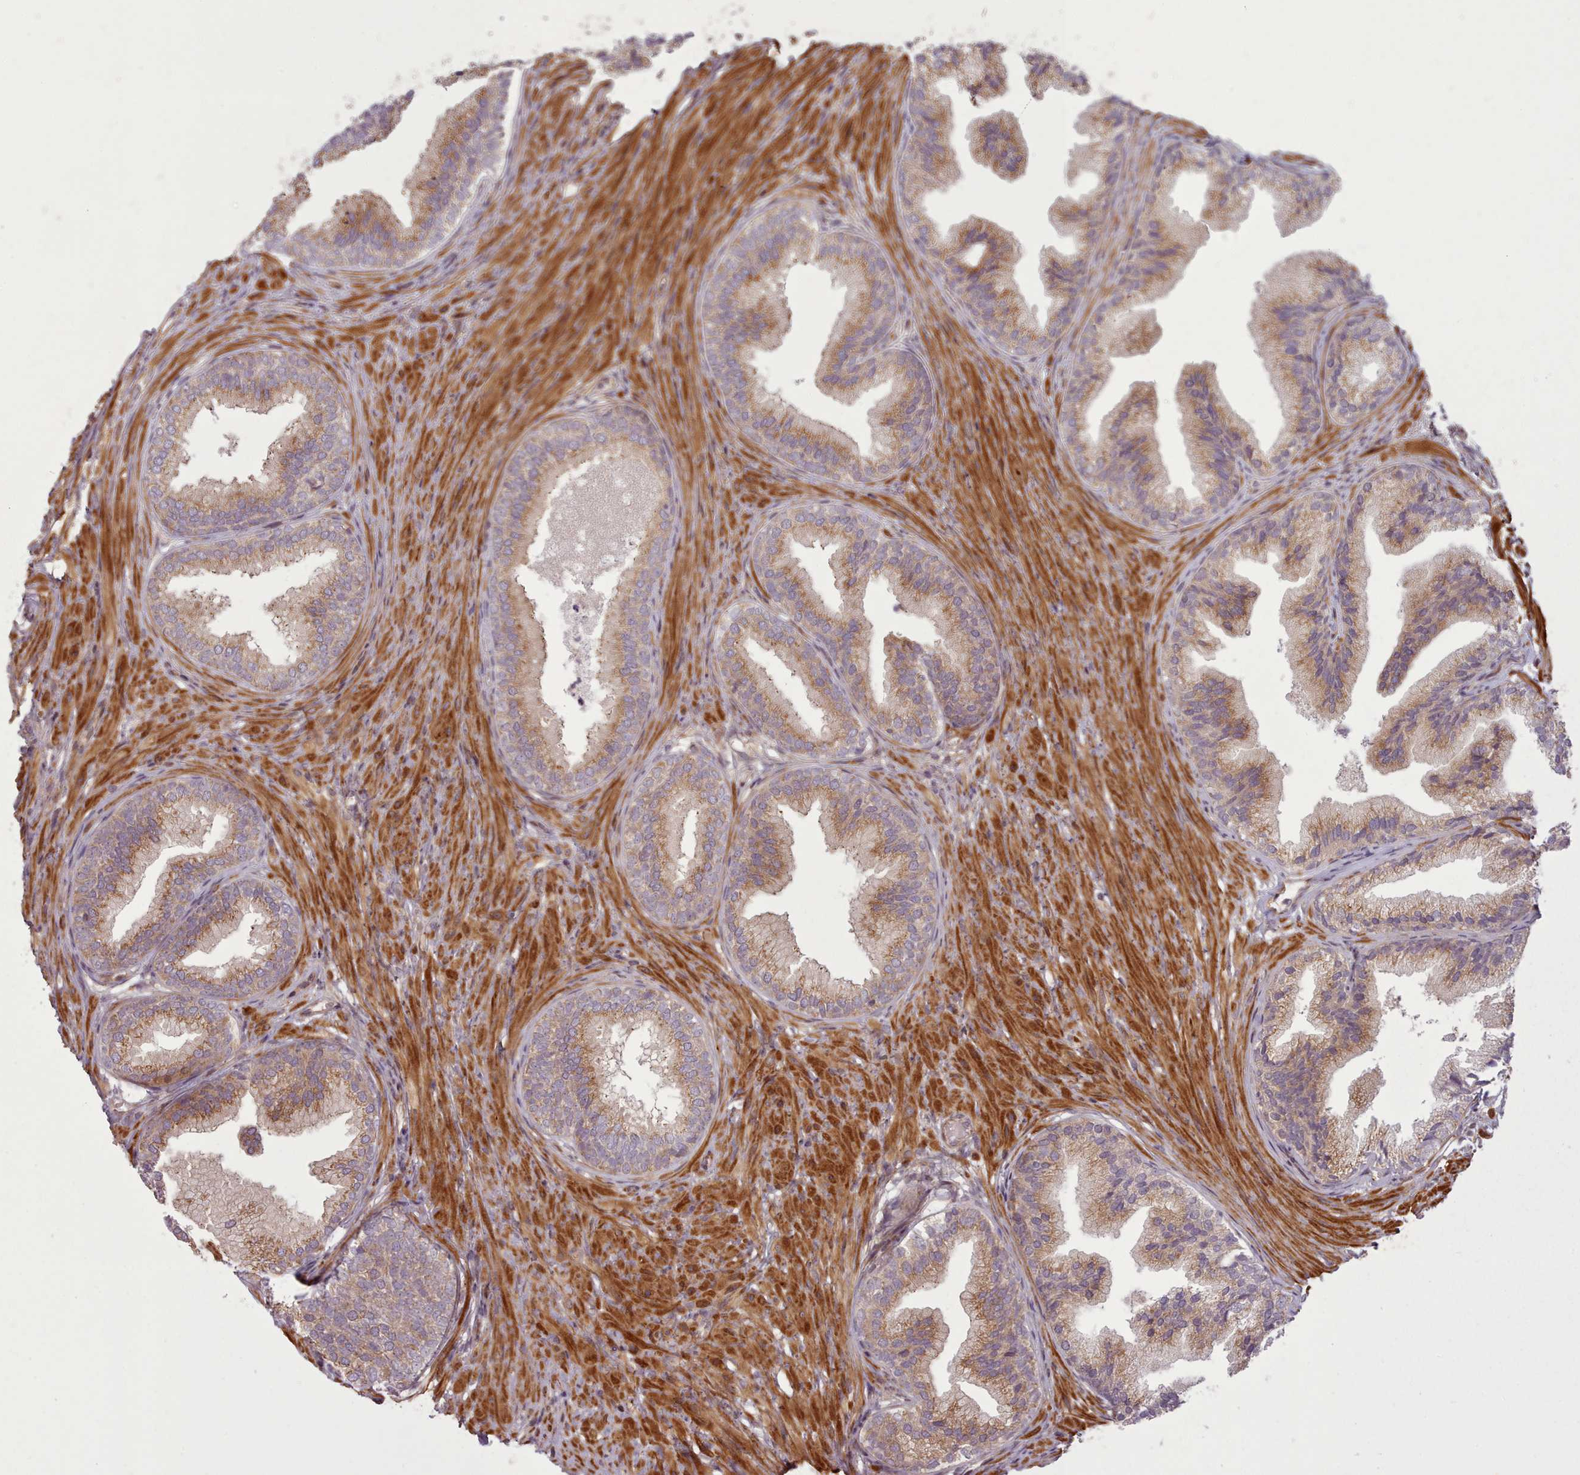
{"staining": {"intensity": "moderate", "quantity": ">75%", "location": "cytoplasmic/membranous"}, "tissue": "prostate", "cell_type": "Glandular cells", "image_type": "normal", "snomed": [{"axis": "morphology", "description": "Normal tissue, NOS"}, {"axis": "topography", "description": "Prostate"}], "caption": "Immunohistochemistry (IHC) micrograph of normal prostate stained for a protein (brown), which shows medium levels of moderate cytoplasmic/membranous positivity in about >75% of glandular cells.", "gene": "NLRP7", "patient": {"sex": "male", "age": 76}}